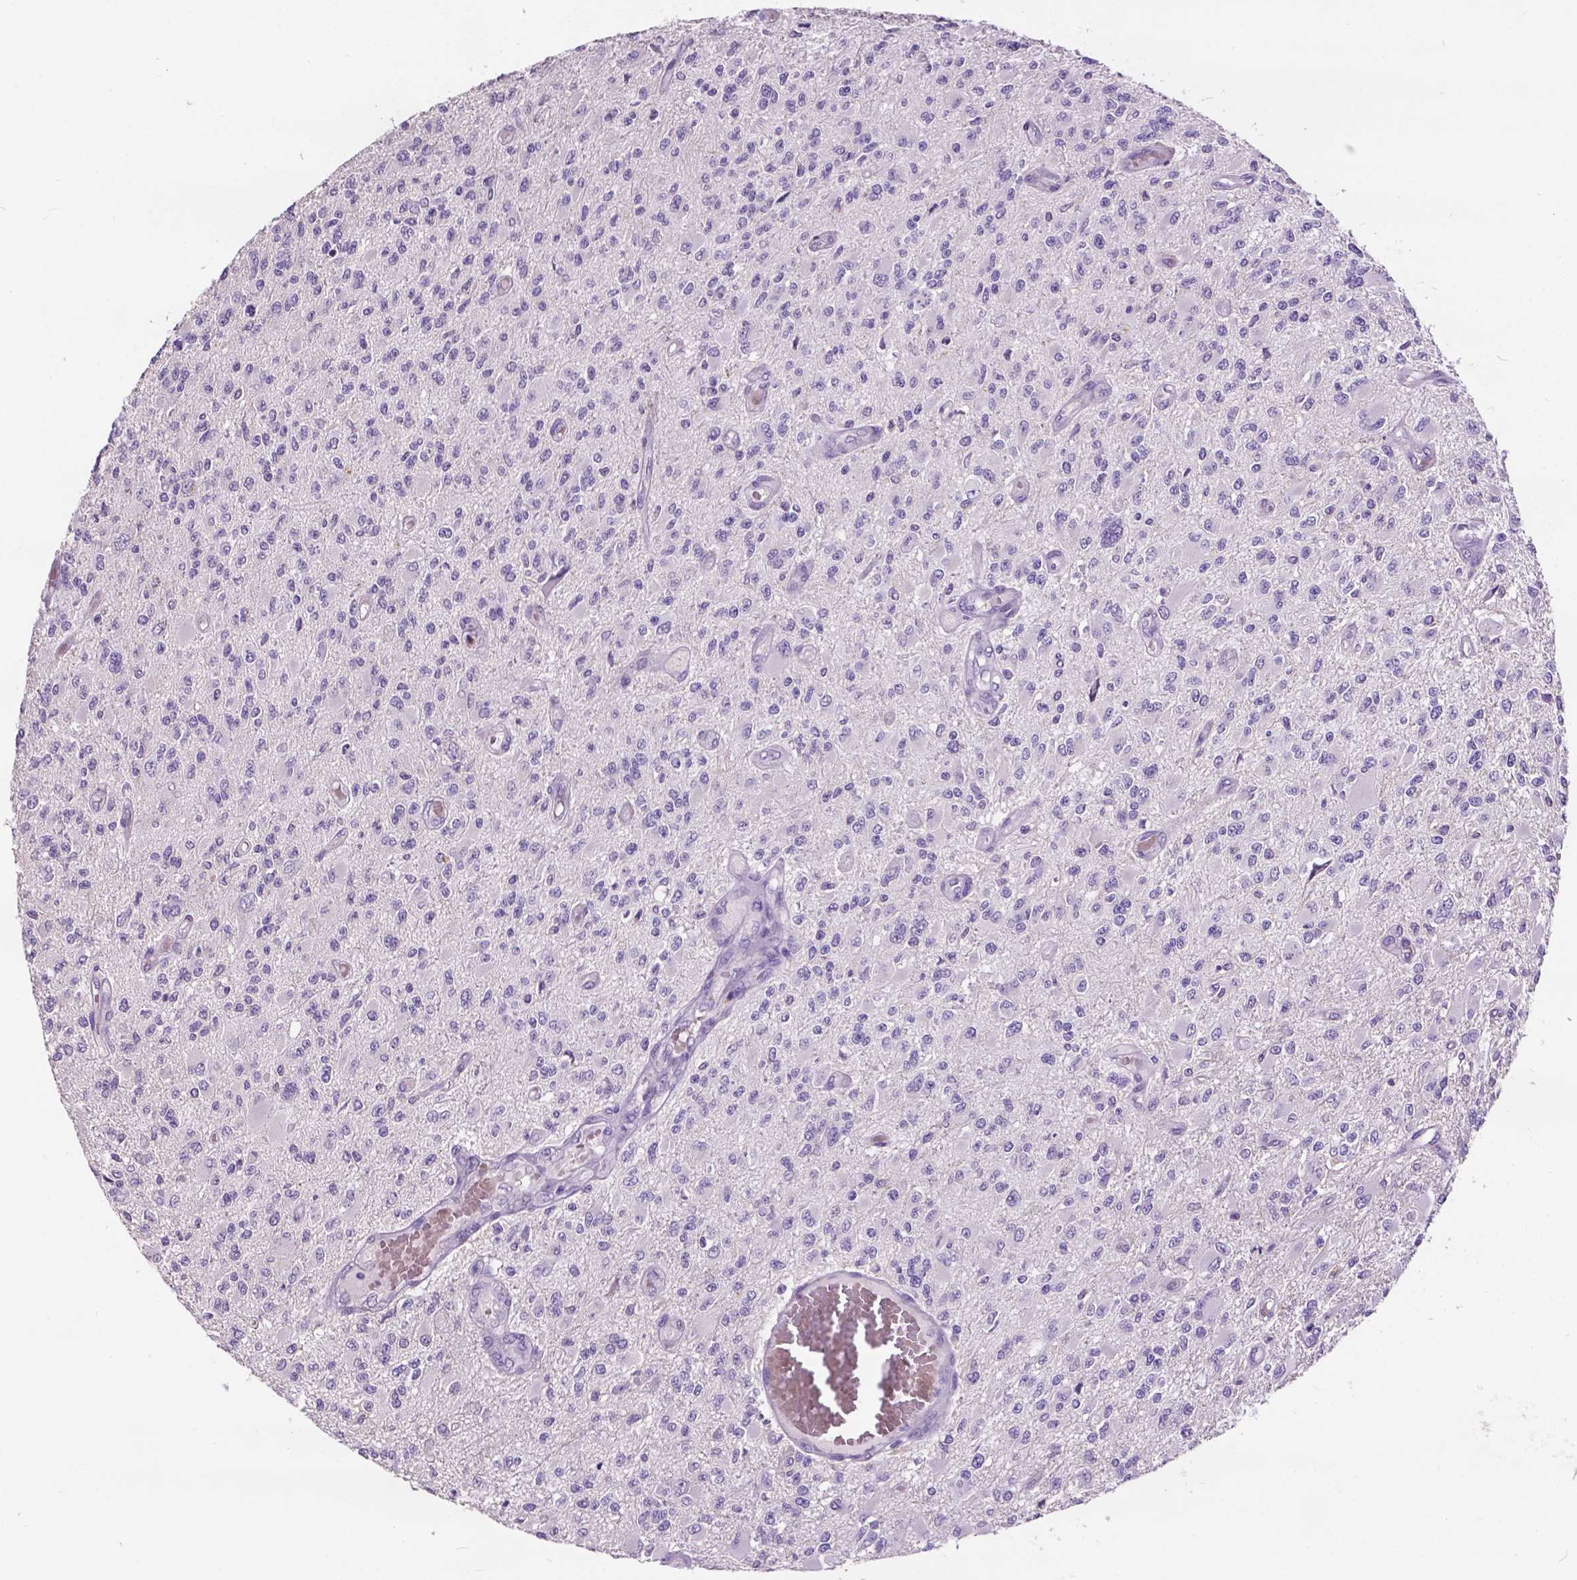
{"staining": {"intensity": "negative", "quantity": "none", "location": "none"}, "tissue": "glioma", "cell_type": "Tumor cells", "image_type": "cancer", "snomed": [{"axis": "morphology", "description": "Glioma, malignant, High grade"}, {"axis": "topography", "description": "Brain"}], "caption": "IHC of human malignant glioma (high-grade) shows no positivity in tumor cells.", "gene": "PLSCR1", "patient": {"sex": "female", "age": 63}}